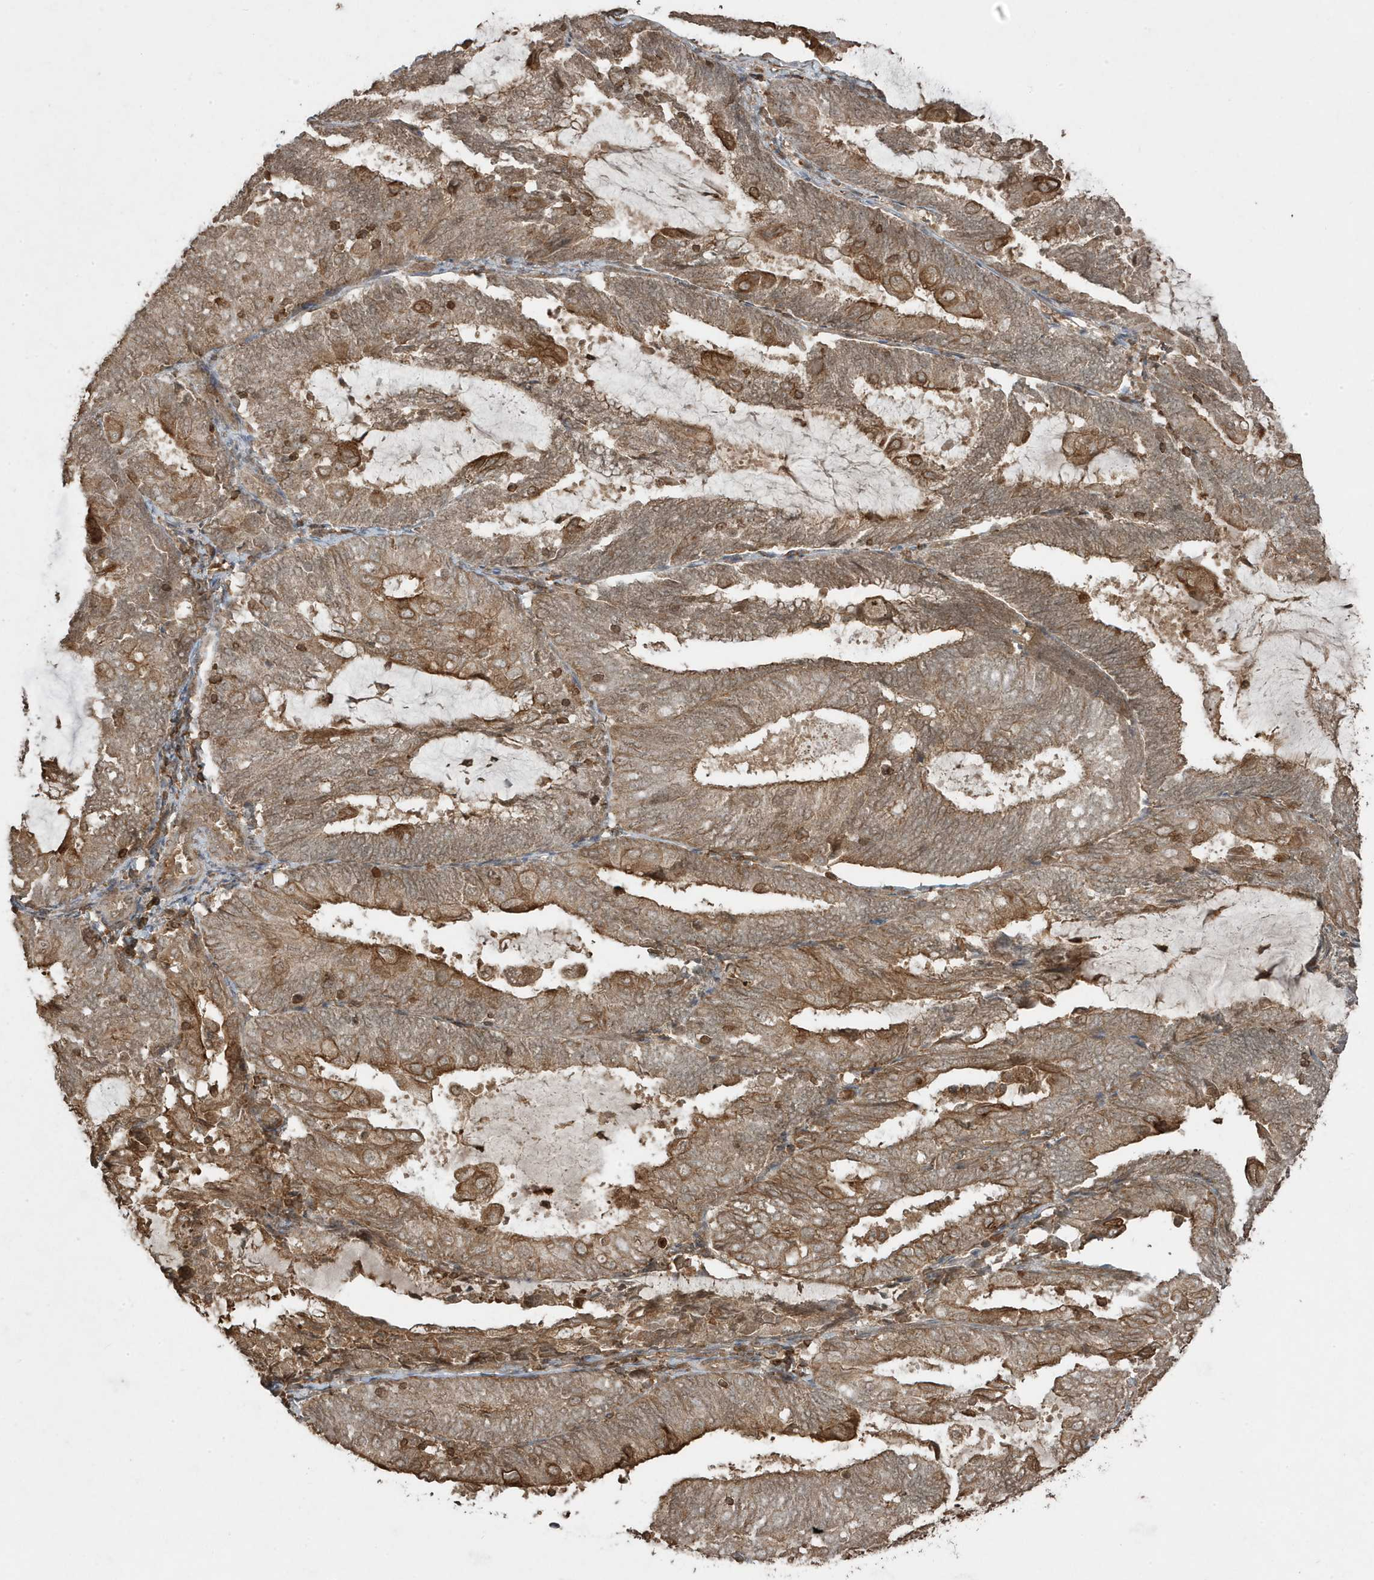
{"staining": {"intensity": "moderate", "quantity": ">75%", "location": "cytoplasmic/membranous,nuclear"}, "tissue": "endometrial cancer", "cell_type": "Tumor cells", "image_type": "cancer", "snomed": [{"axis": "morphology", "description": "Adenocarcinoma, NOS"}, {"axis": "topography", "description": "Endometrium"}], "caption": "Endometrial cancer (adenocarcinoma) tissue demonstrates moderate cytoplasmic/membranous and nuclear expression in about >75% of tumor cells, visualized by immunohistochemistry.", "gene": "ASAP1", "patient": {"sex": "female", "age": 81}}